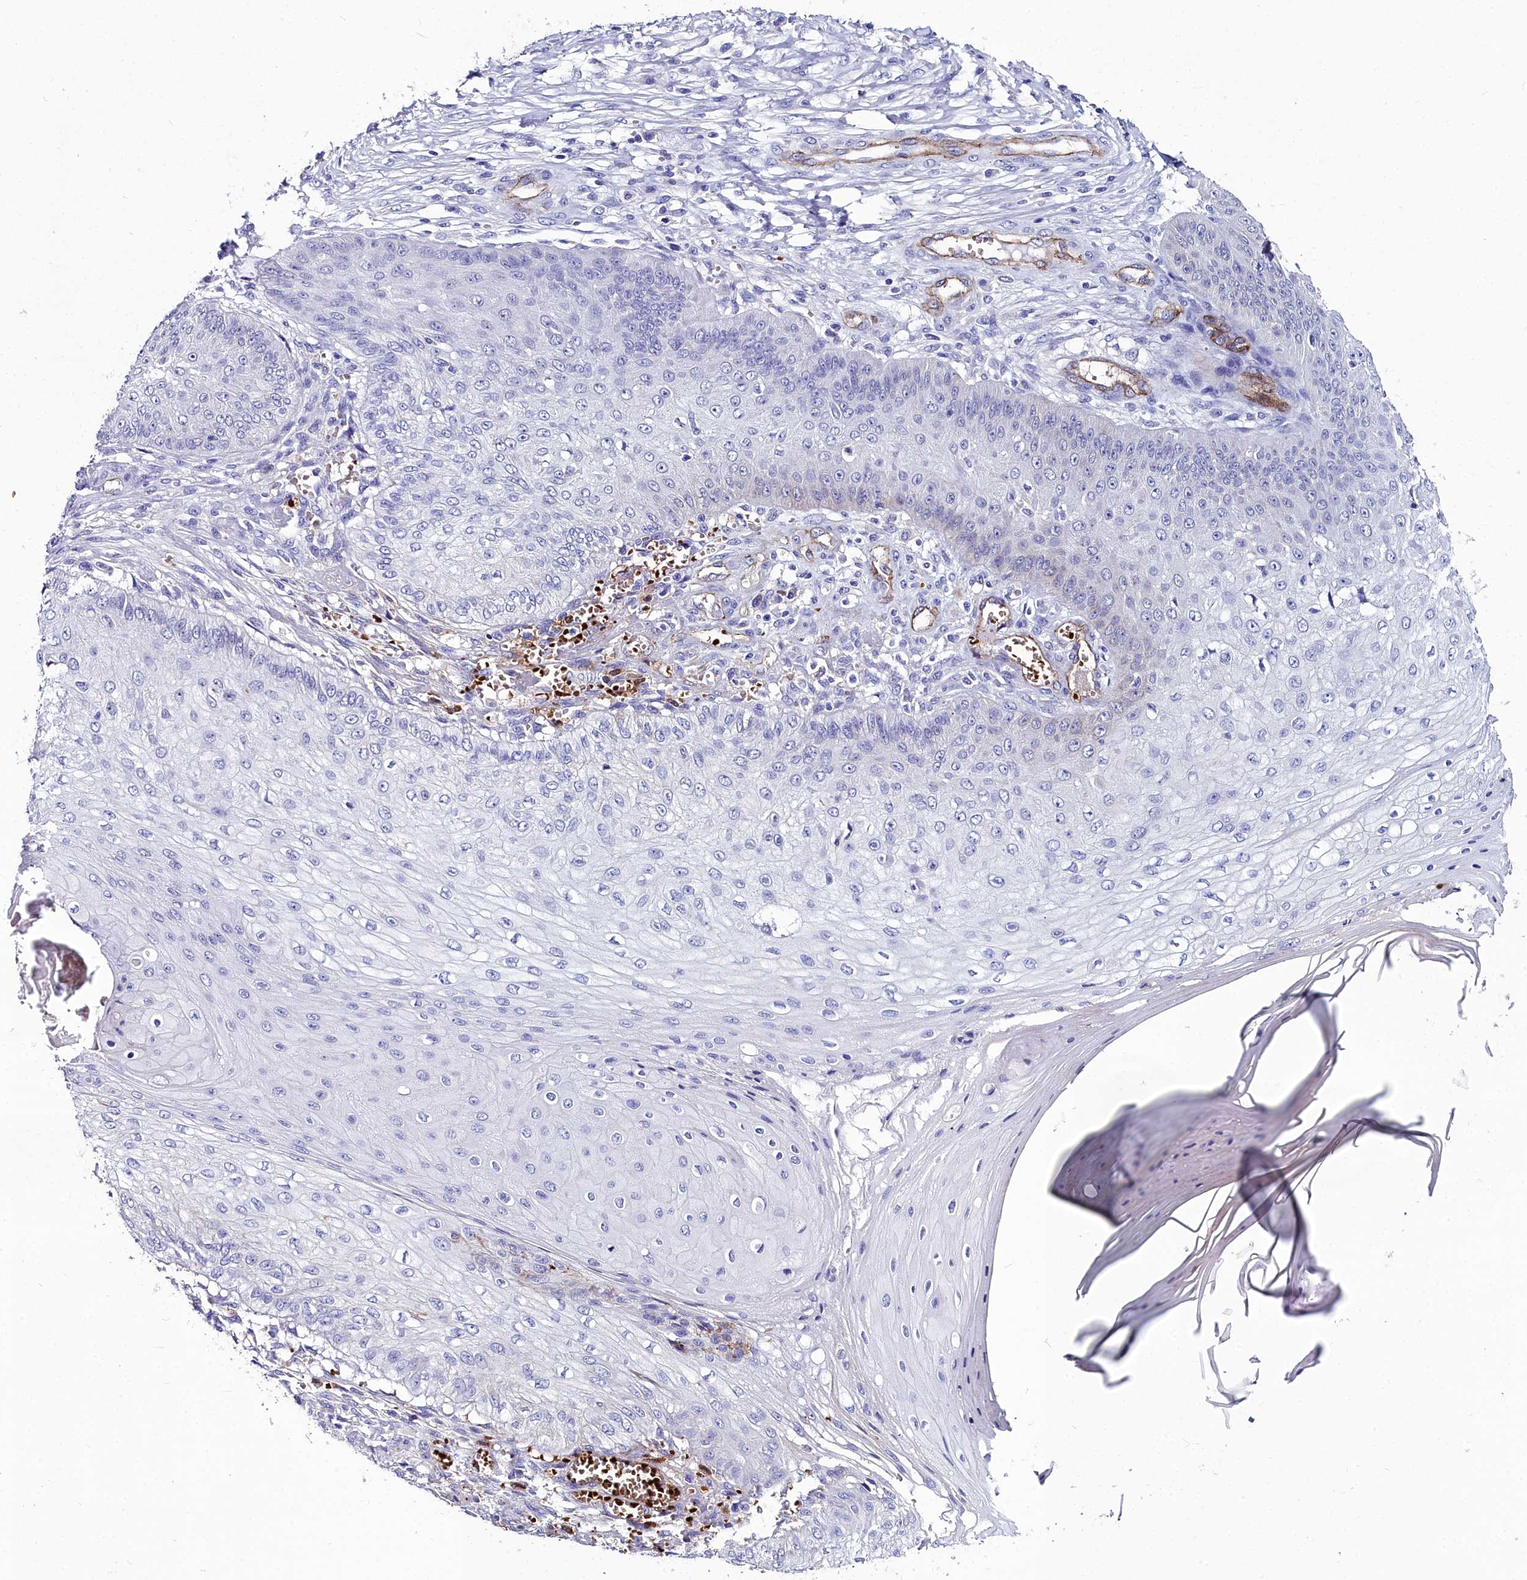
{"staining": {"intensity": "negative", "quantity": "none", "location": "none"}, "tissue": "skin cancer", "cell_type": "Tumor cells", "image_type": "cancer", "snomed": [{"axis": "morphology", "description": "Squamous cell carcinoma, NOS"}, {"axis": "topography", "description": "Skin"}], "caption": "There is no significant positivity in tumor cells of skin cancer (squamous cell carcinoma). (Brightfield microscopy of DAB immunohistochemistry (IHC) at high magnification).", "gene": "CYP4F11", "patient": {"sex": "male", "age": 70}}